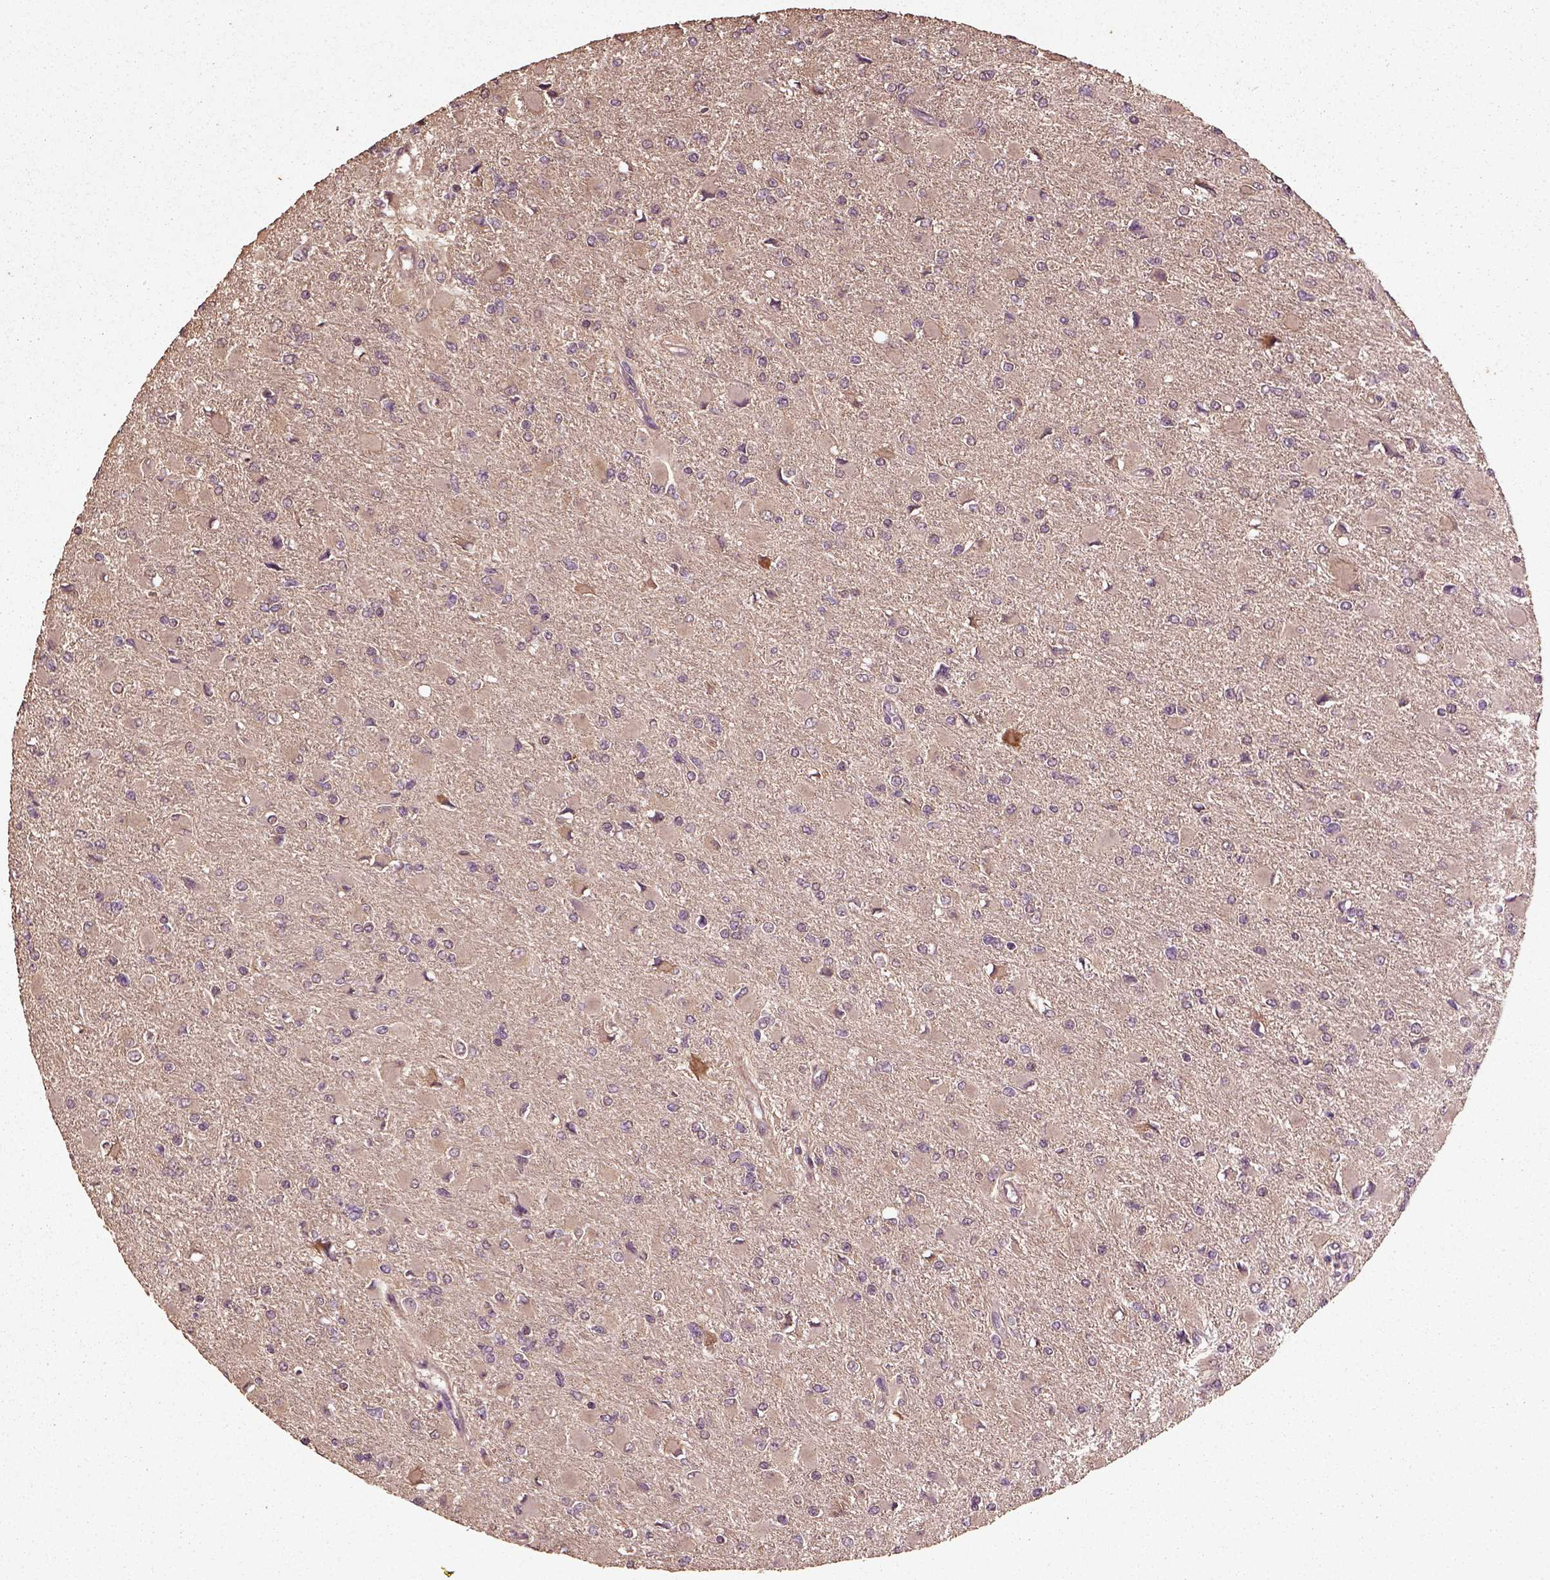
{"staining": {"intensity": "negative", "quantity": "none", "location": "none"}, "tissue": "glioma", "cell_type": "Tumor cells", "image_type": "cancer", "snomed": [{"axis": "morphology", "description": "Glioma, malignant, High grade"}, {"axis": "topography", "description": "Cerebral cortex"}], "caption": "Immunohistochemical staining of high-grade glioma (malignant) exhibits no significant positivity in tumor cells.", "gene": "ERV3-1", "patient": {"sex": "female", "age": 36}}